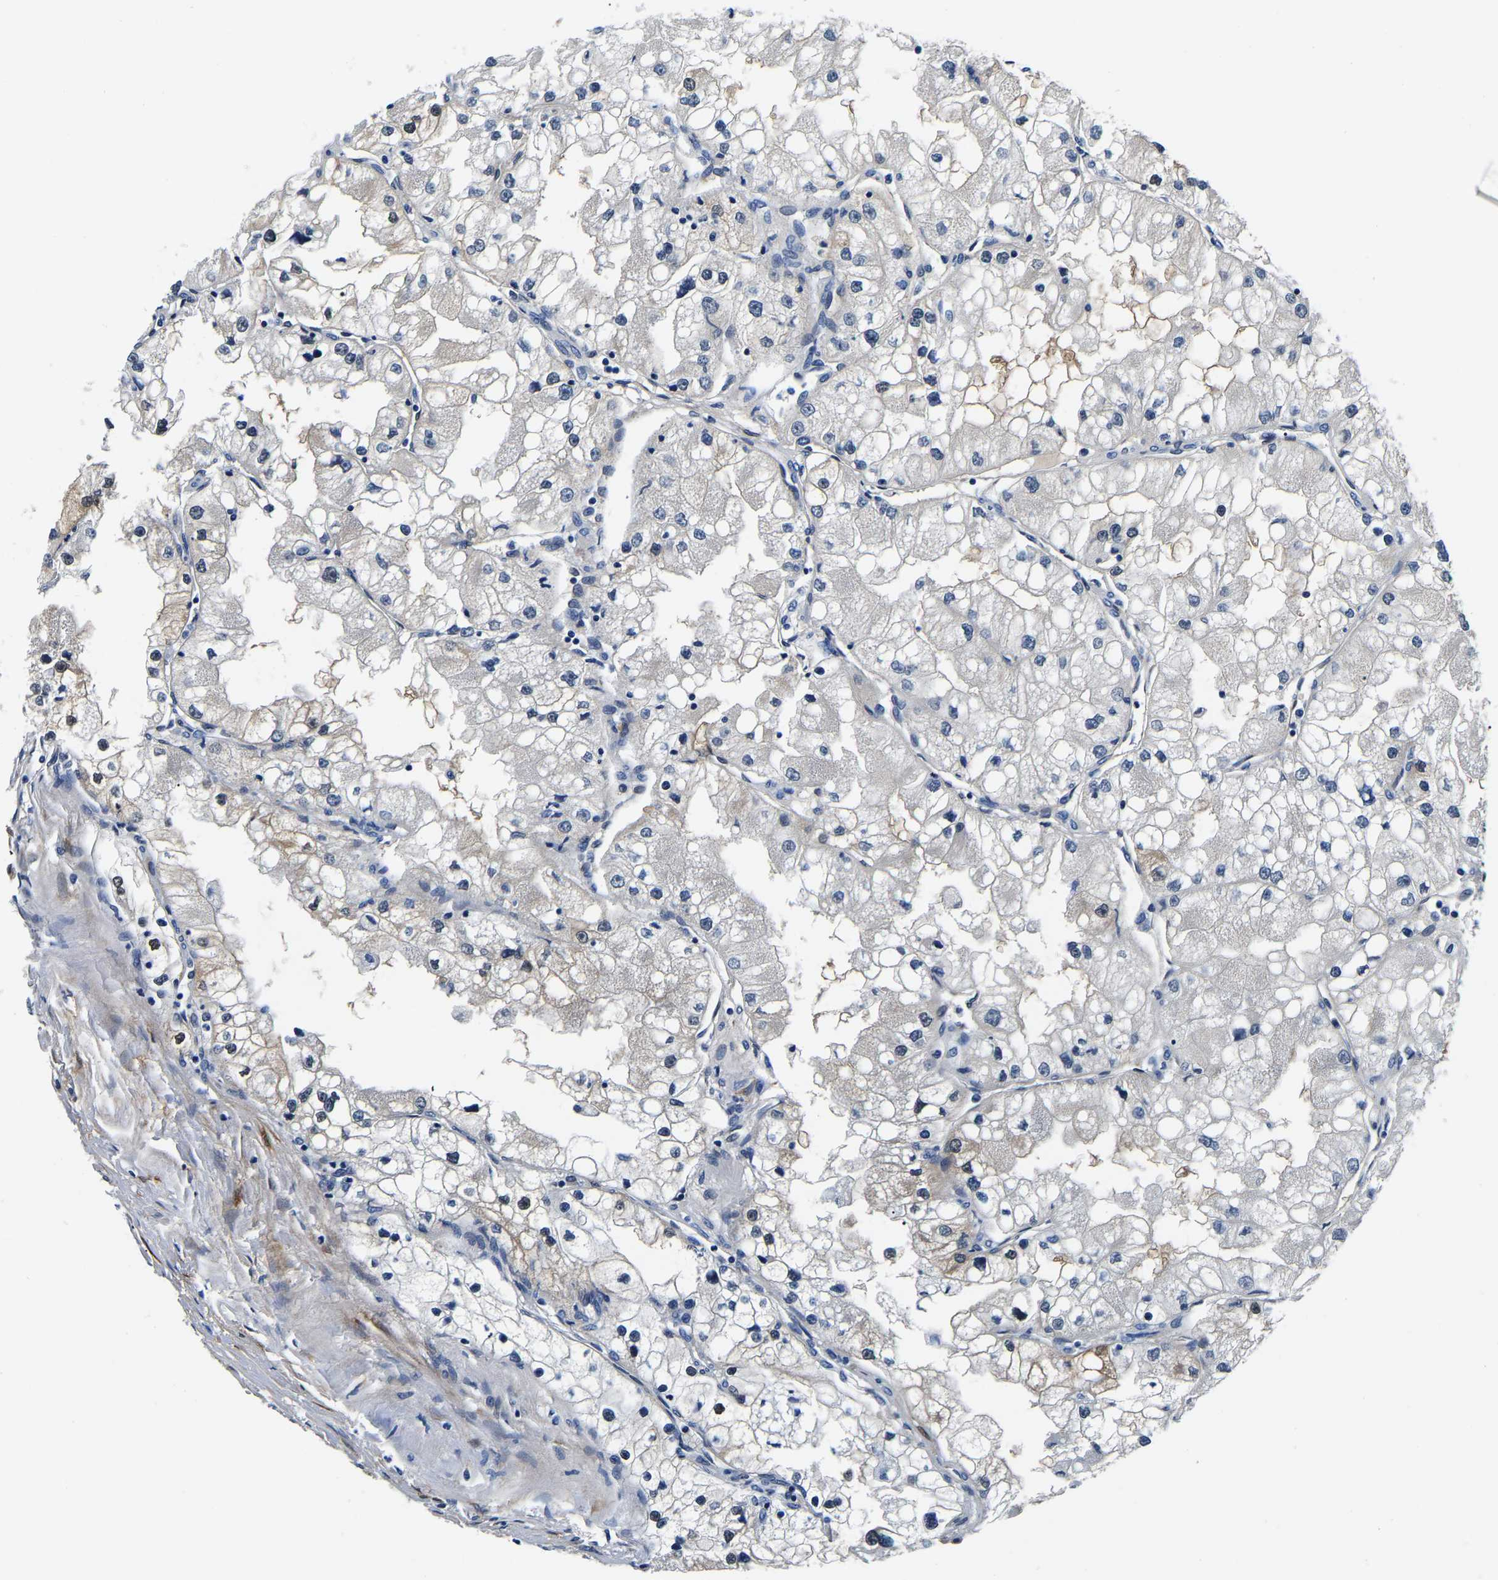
{"staining": {"intensity": "negative", "quantity": "none", "location": "none"}, "tissue": "renal cancer", "cell_type": "Tumor cells", "image_type": "cancer", "snomed": [{"axis": "morphology", "description": "Adenocarcinoma, NOS"}, {"axis": "topography", "description": "Kidney"}], "caption": "Immunohistochemistry histopathology image of renal cancer stained for a protein (brown), which displays no staining in tumor cells.", "gene": "S100A13", "patient": {"sex": "male", "age": 68}}